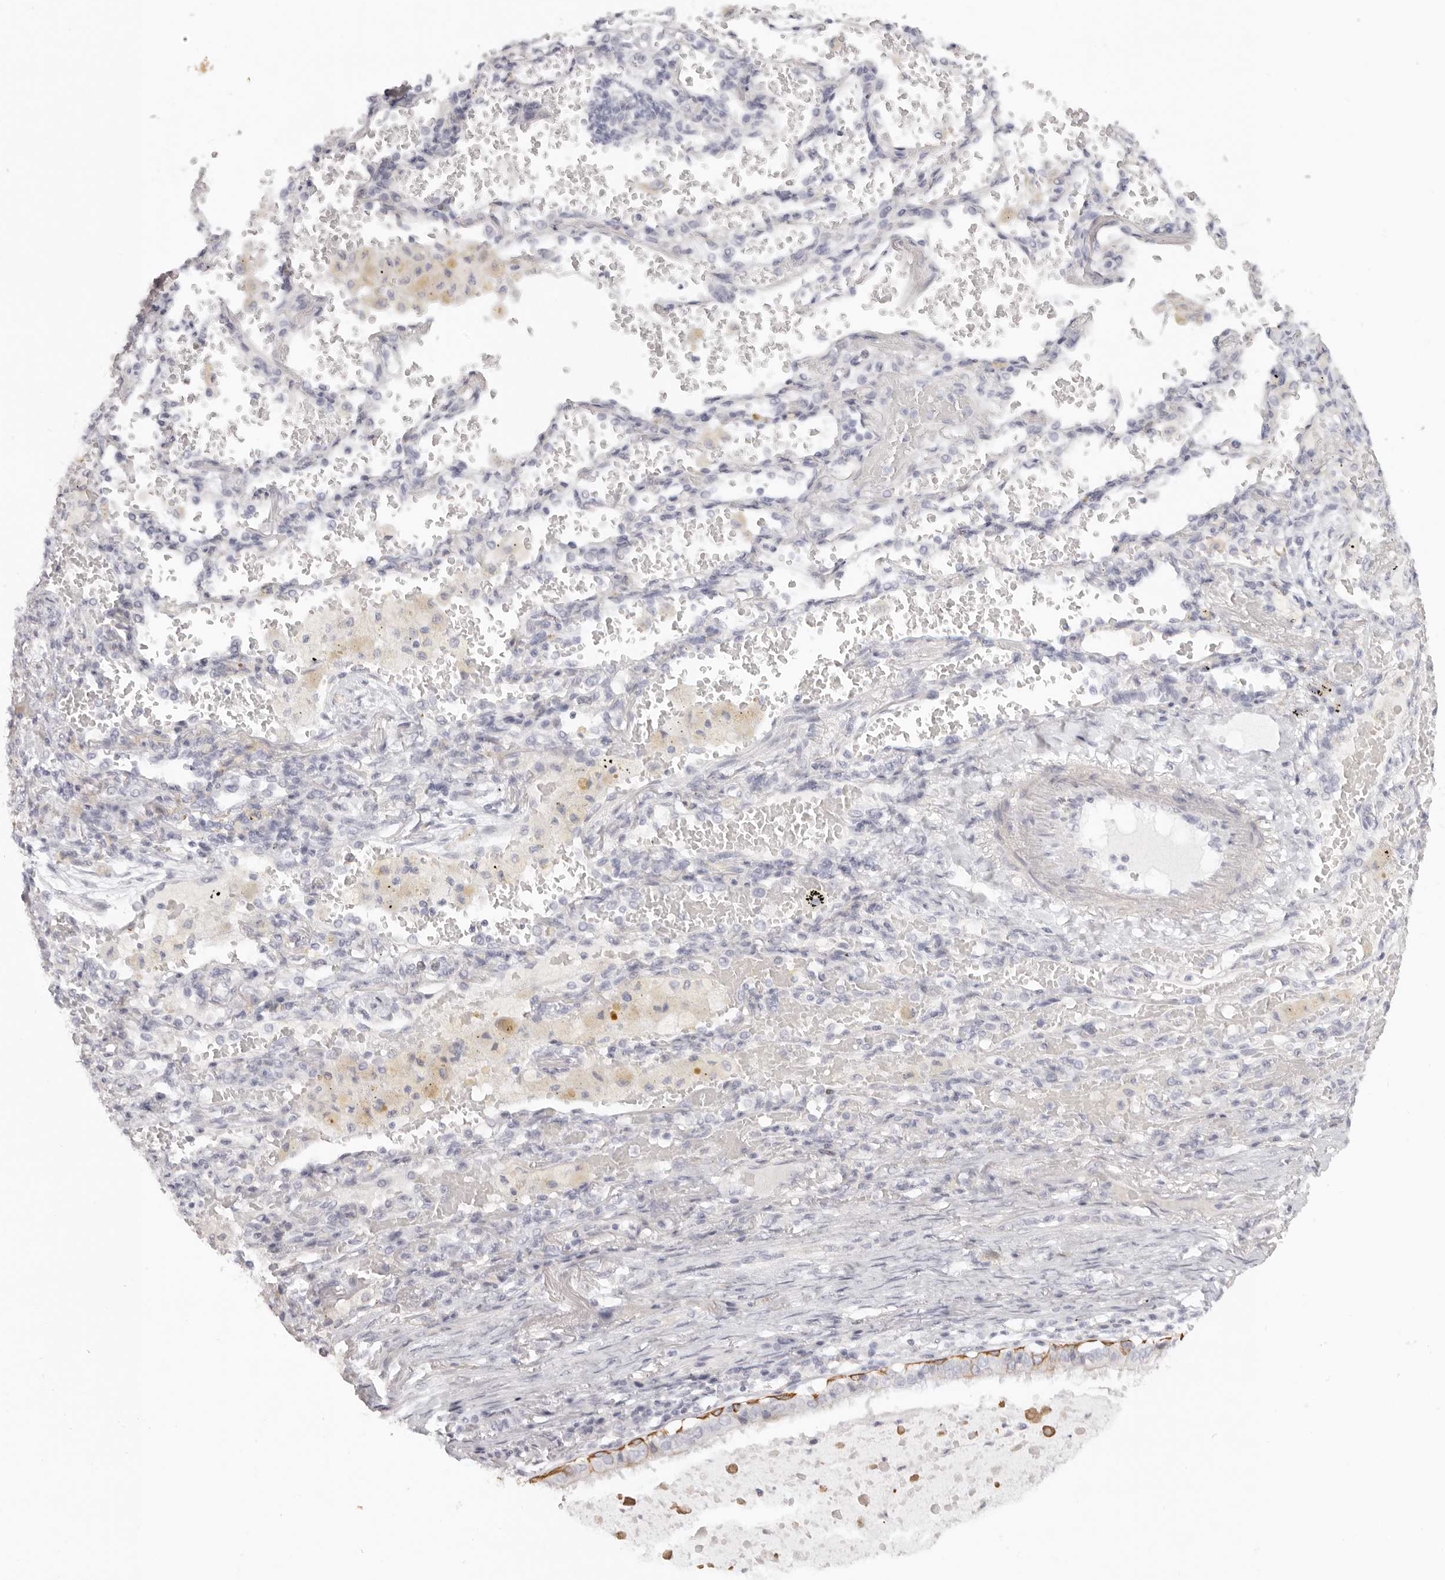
{"staining": {"intensity": "negative", "quantity": "none", "location": "none"}, "tissue": "lung cancer", "cell_type": "Tumor cells", "image_type": "cancer", "snomed": [{"axis": "morphology", "description": "Squamous cell carcinoma, NOS"}, {"axis": "topography", "description": "Lung"}], "caption": "This photomicrograph is of lung cancer (squamous cell carcinoma) stained with immunohistochemistry (IHC) to label a protein in brown with the nuclei are counter-stained blue. There is no positivity in tumor cells.", "gene": "RXFP1", "patient": {"sex": "male", "age": 61}}